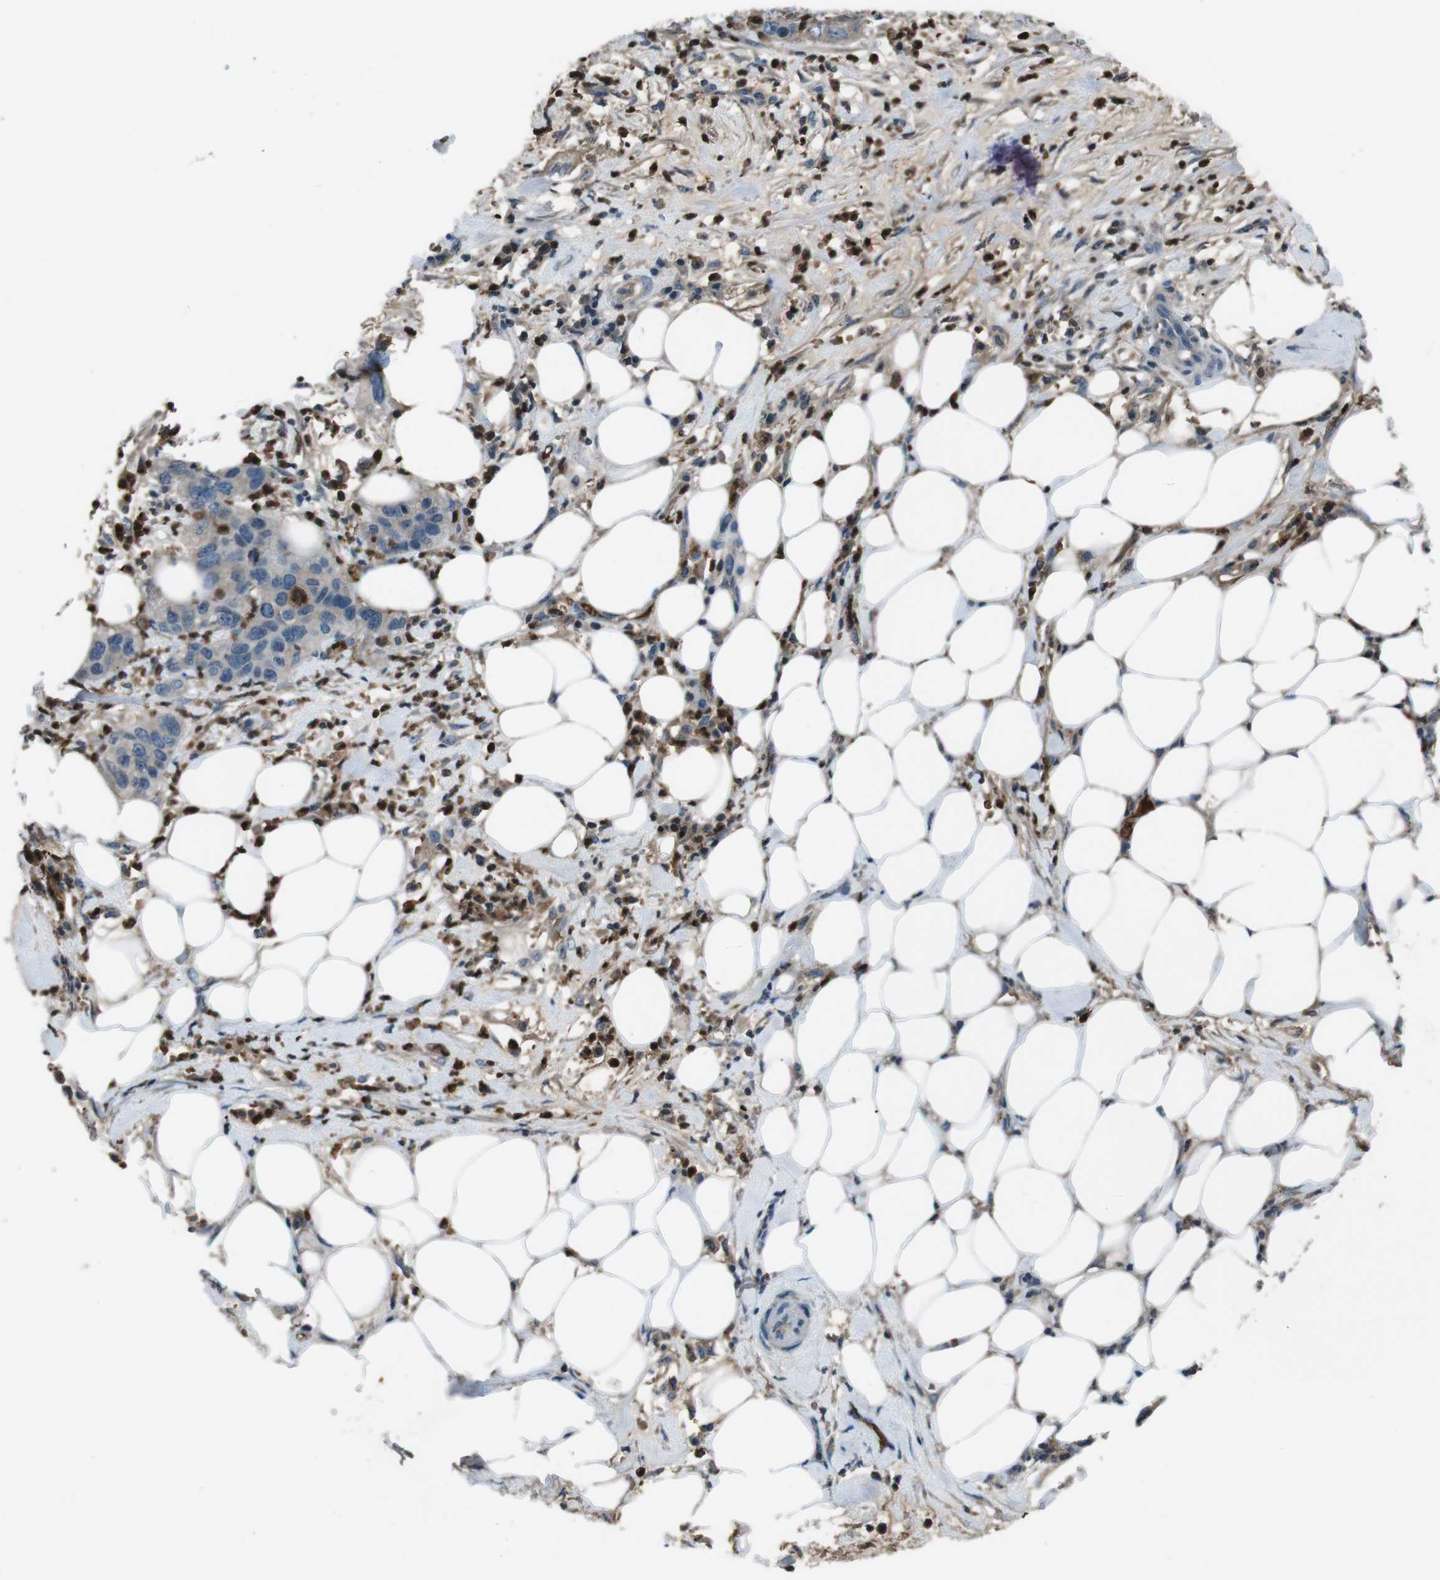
{"staining": {"intensity": "negative", "quantity": "none", "location": "none"}, "tissue": "pancreatic cancer", "cell_type": "Tumor cells", "image_type": "cancer", "snomed": [{"axis": "morphology", "description": "Adenocarcinoma, NOS"}, {"axis": "topography", "description": "Pancreas"}], "caption": "Tumor cells are negative for protein expression in human pancreatic cancer. The staining was performed using DAB to visualize the protein expression in brown, while the nuclei were stained in blue with hematoxylin (Magnification: 20x).", "gene": "UGT1A6", "patient": {"sex": "female", "age": 71}}